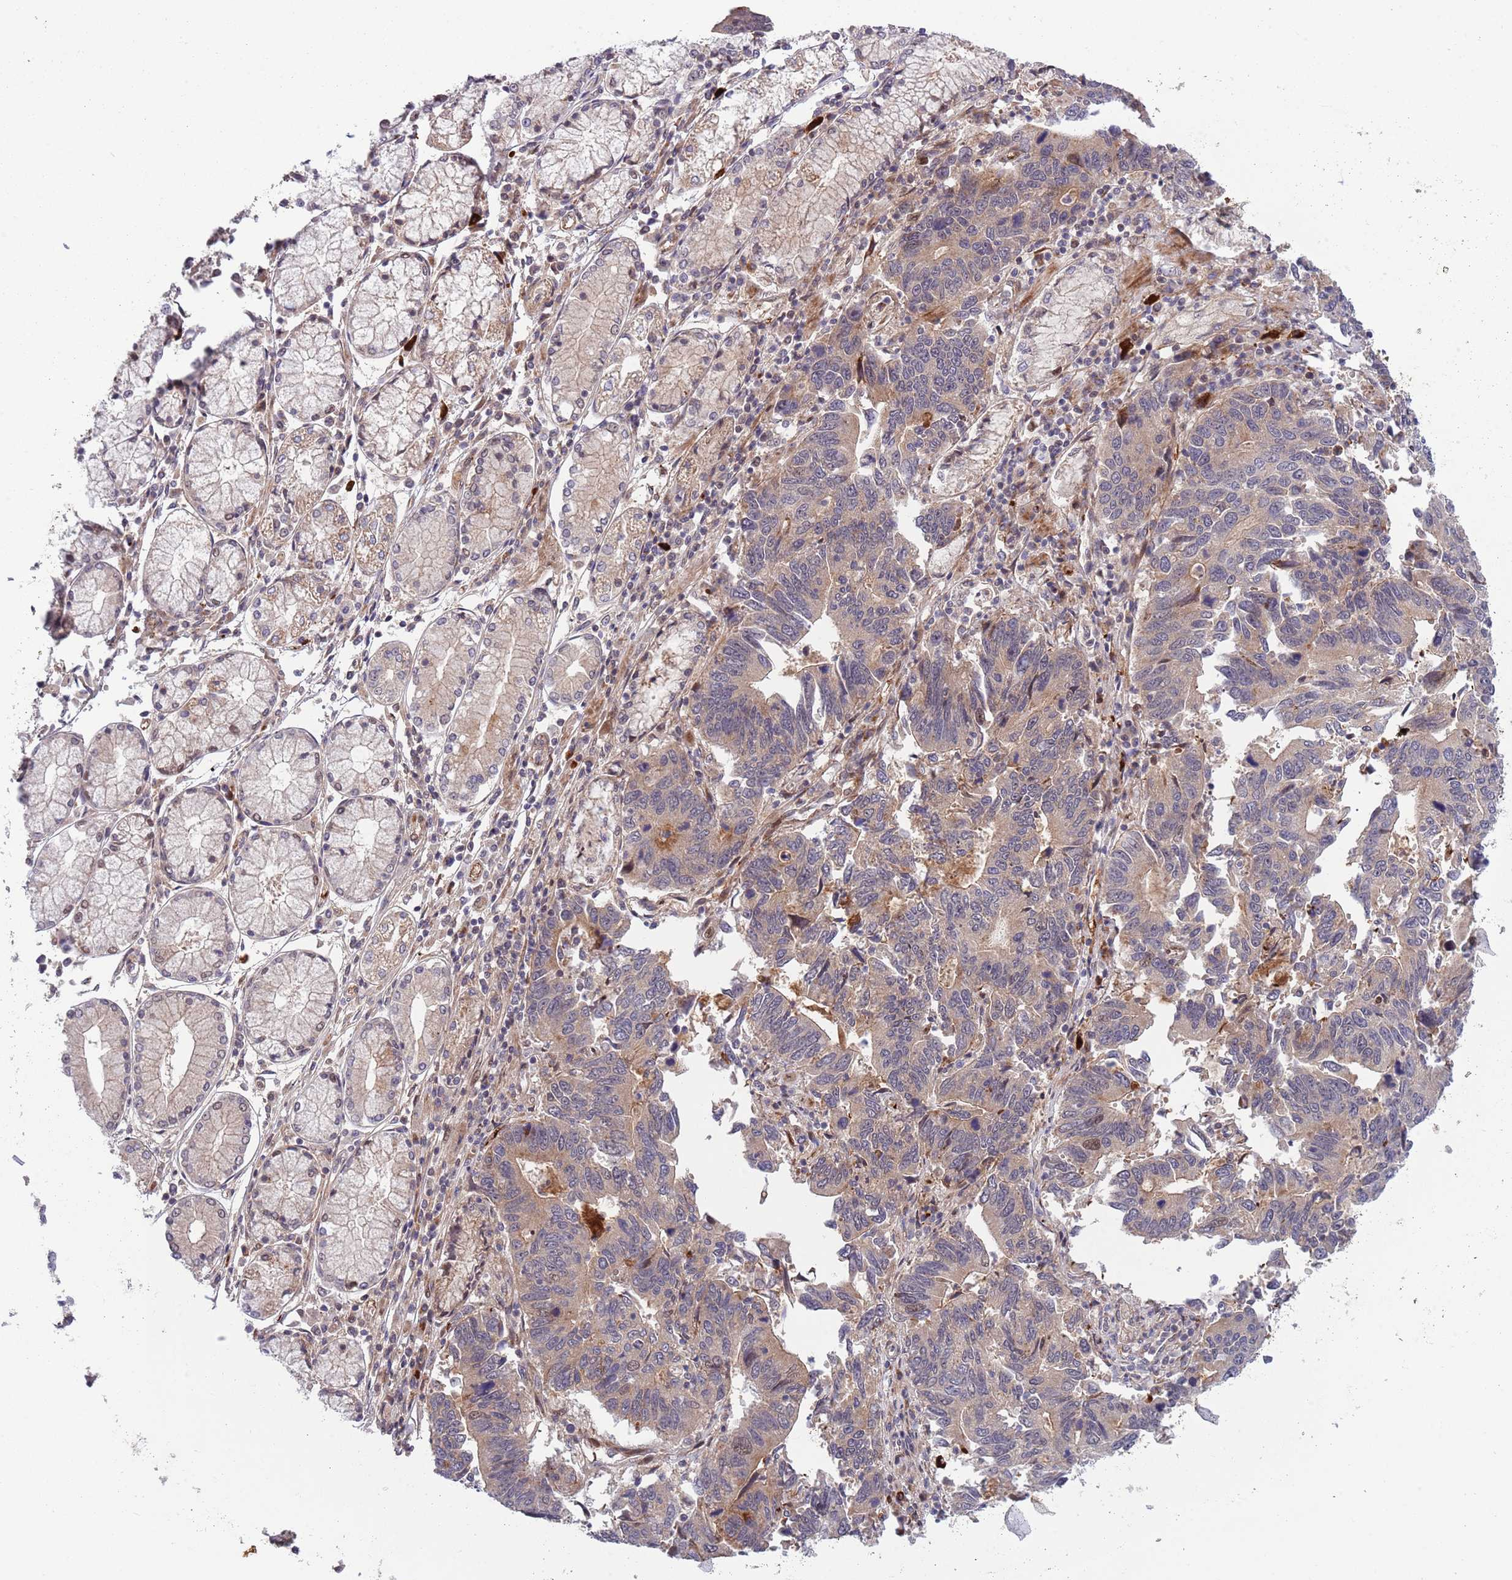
{"staining": {"intensity": "weak", "quantity": "25%-75%", "location": "cytoplasmic/membranous"}, "tissue": "stomach cancer", "cell_type": "Tumor cells", "image_type": "cancer", "snomed": [{"axis": "morphology", "description": "Adenocarcinoma, NOS"}, {"axis": "topography", "description": "Stomach"}], "caption": "A low amount of weak cytoplasmic/membranous expression is identified in approximately 25%-75% of tumor cells in stomach adenocarcinoma tissue. (brown staining indicates protein expression, while blue staining denotes nuclei).", "gene": "NT5DC4", "patient": {"sex": "male", "age": 59}}